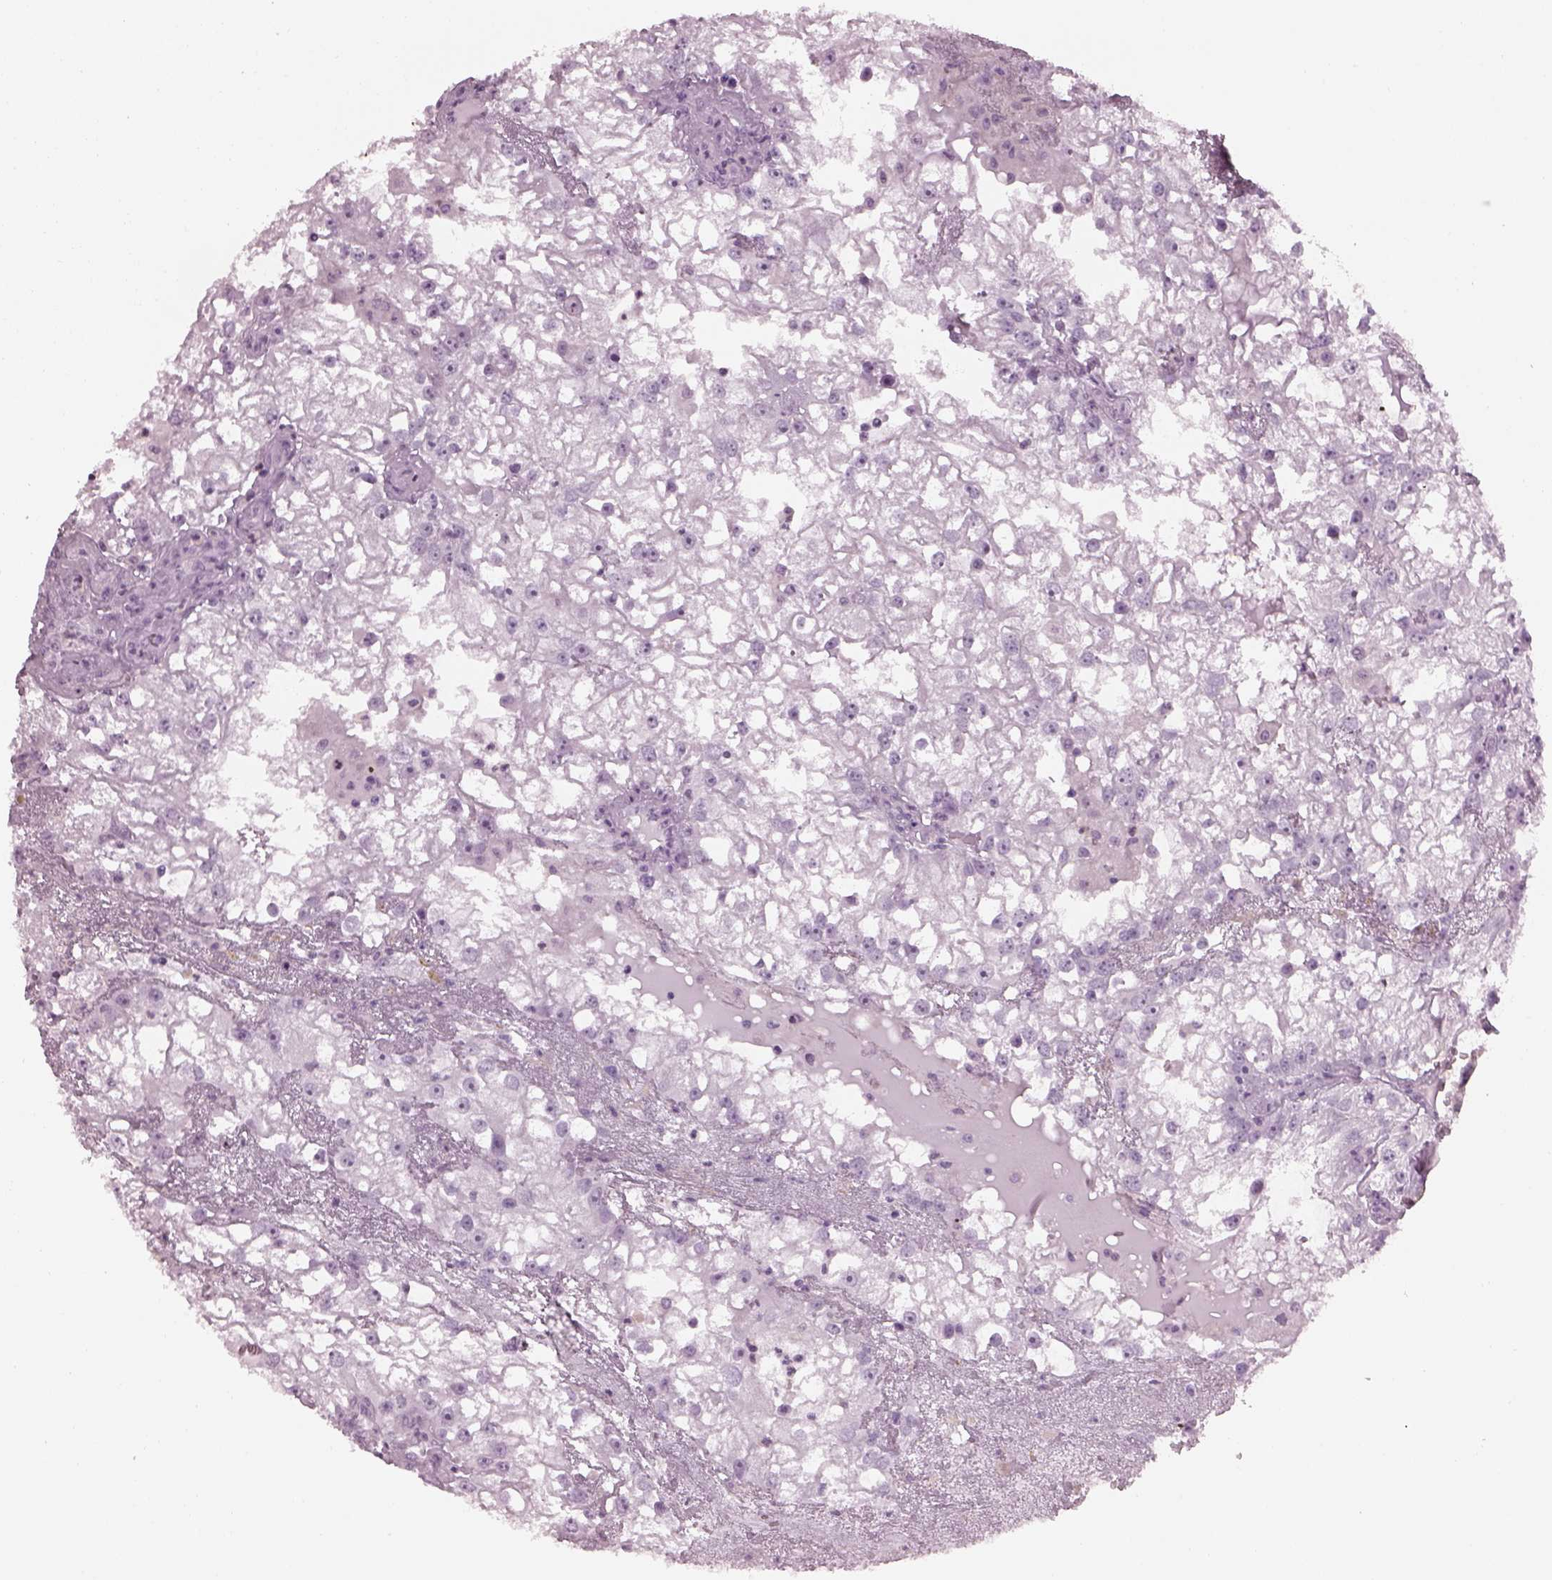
{"staining": {"intensity": "negative", "quantity": "none", "location": "none"}, "tissue": "renal cancer", "cell_type": "Tumor cells", "image_type": "cancer", "snomed": [{"axis": "morphology", "description": "Adenocarcinoma, NOS"}, {"axis": "topography", "description": "Kidney"}], "caption": "IHC image of adenocarcinoma (renal) stained for a protein (brown), which shows no positivity in tumor cells.", "gene": "ADGRG2", "patient": {"sex": "male", "age": 59}}